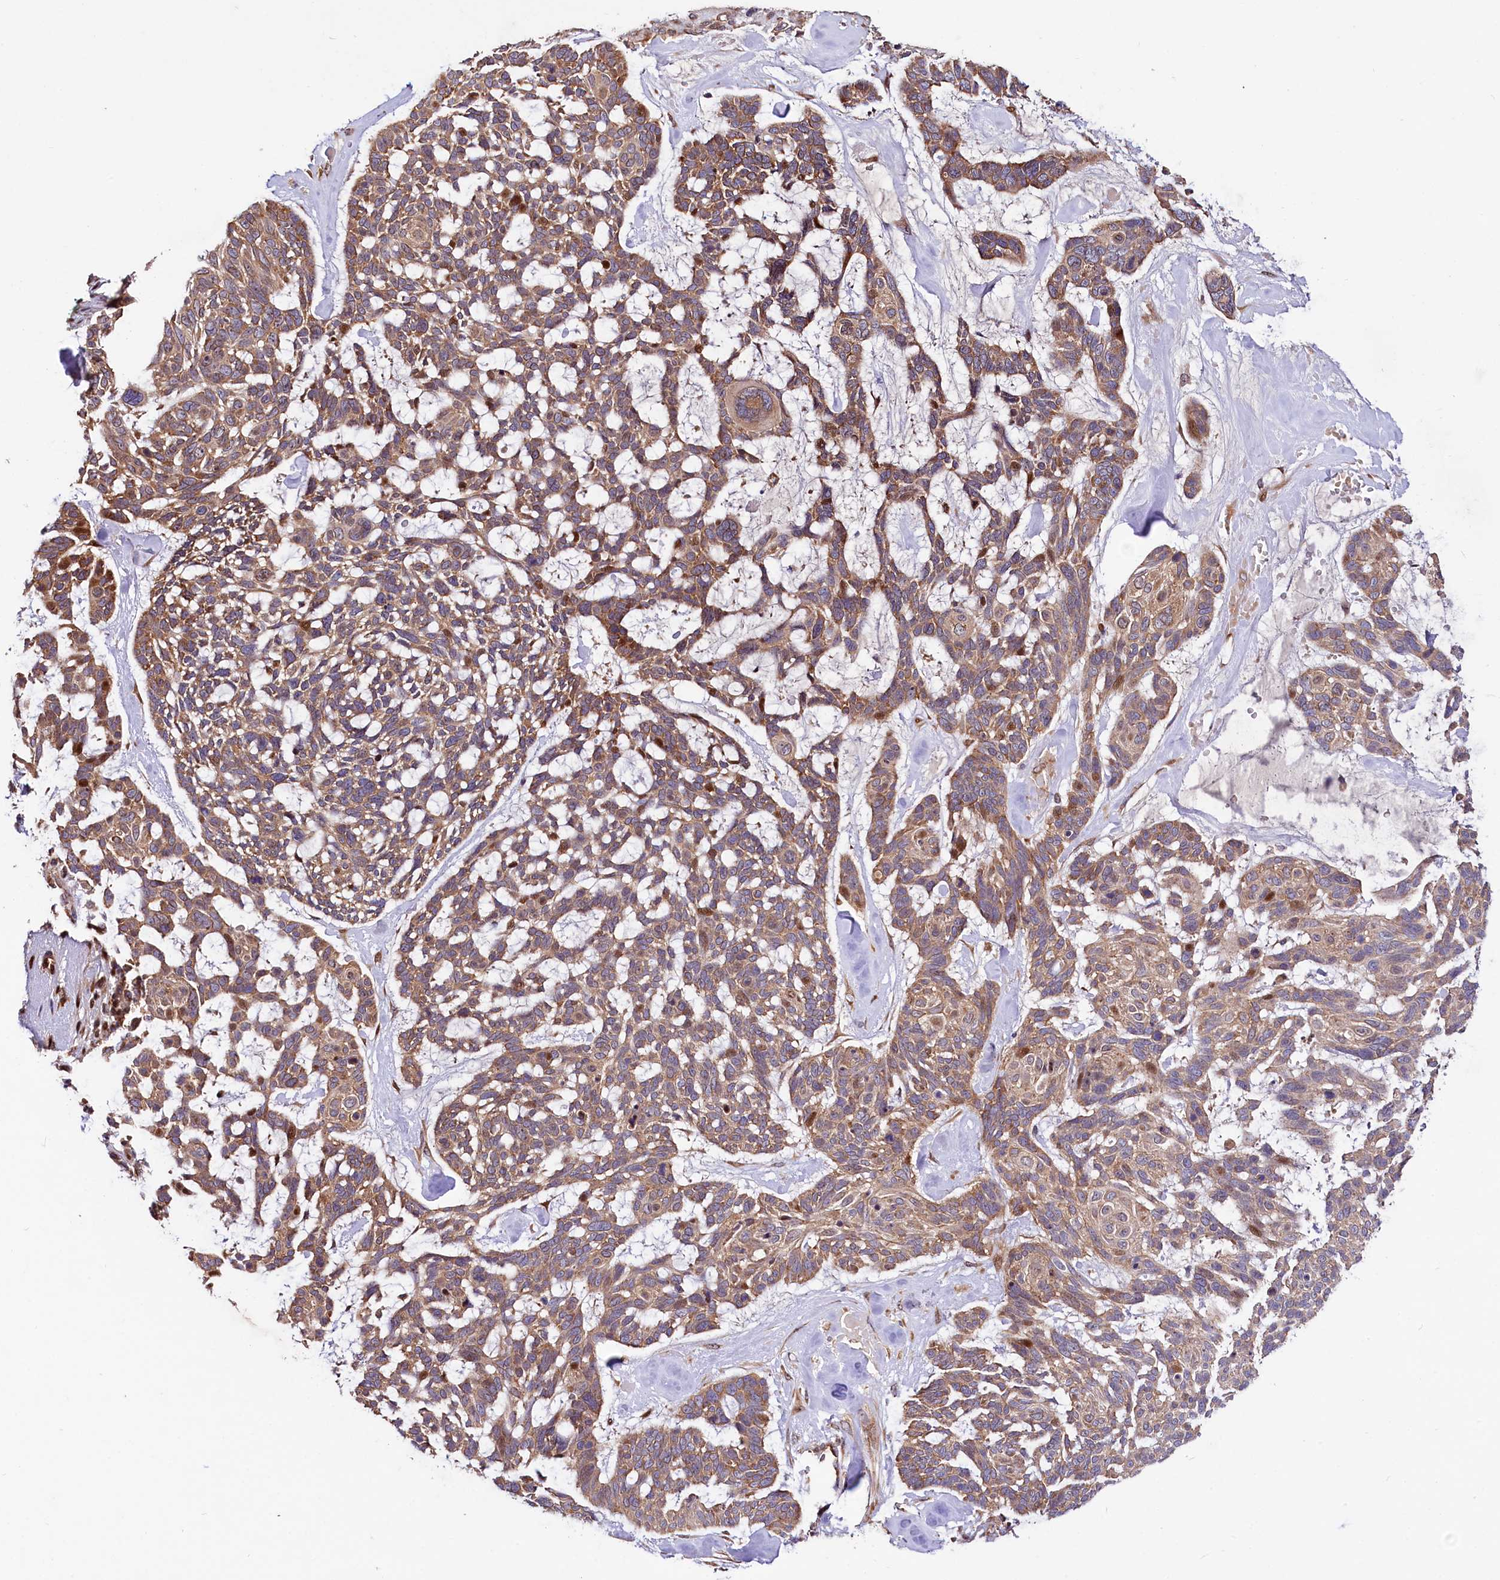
{"staining": {"intensity": "moderate", "quantity": ">75%", "location": "cytoplasmic/membranous,nuclear"}, "tissue": "skin cancer", "cell_type": "Tumor cells", "image_type": "cancer", "snomed": [{"axis": "morphology", "description": "Basal cell carcinoma"}, {"axis": "topography", "description": "Skin"}], "caption": "This is a photomicrograph of immunohistochemistry staining of basal cell carcinoma (skin), which shows moderate expression in the cytoplasmic/membranous and nuclear of tumor cells.", "gene": "PDZRN3", "patient": {"sex": "male", "age": 88}}